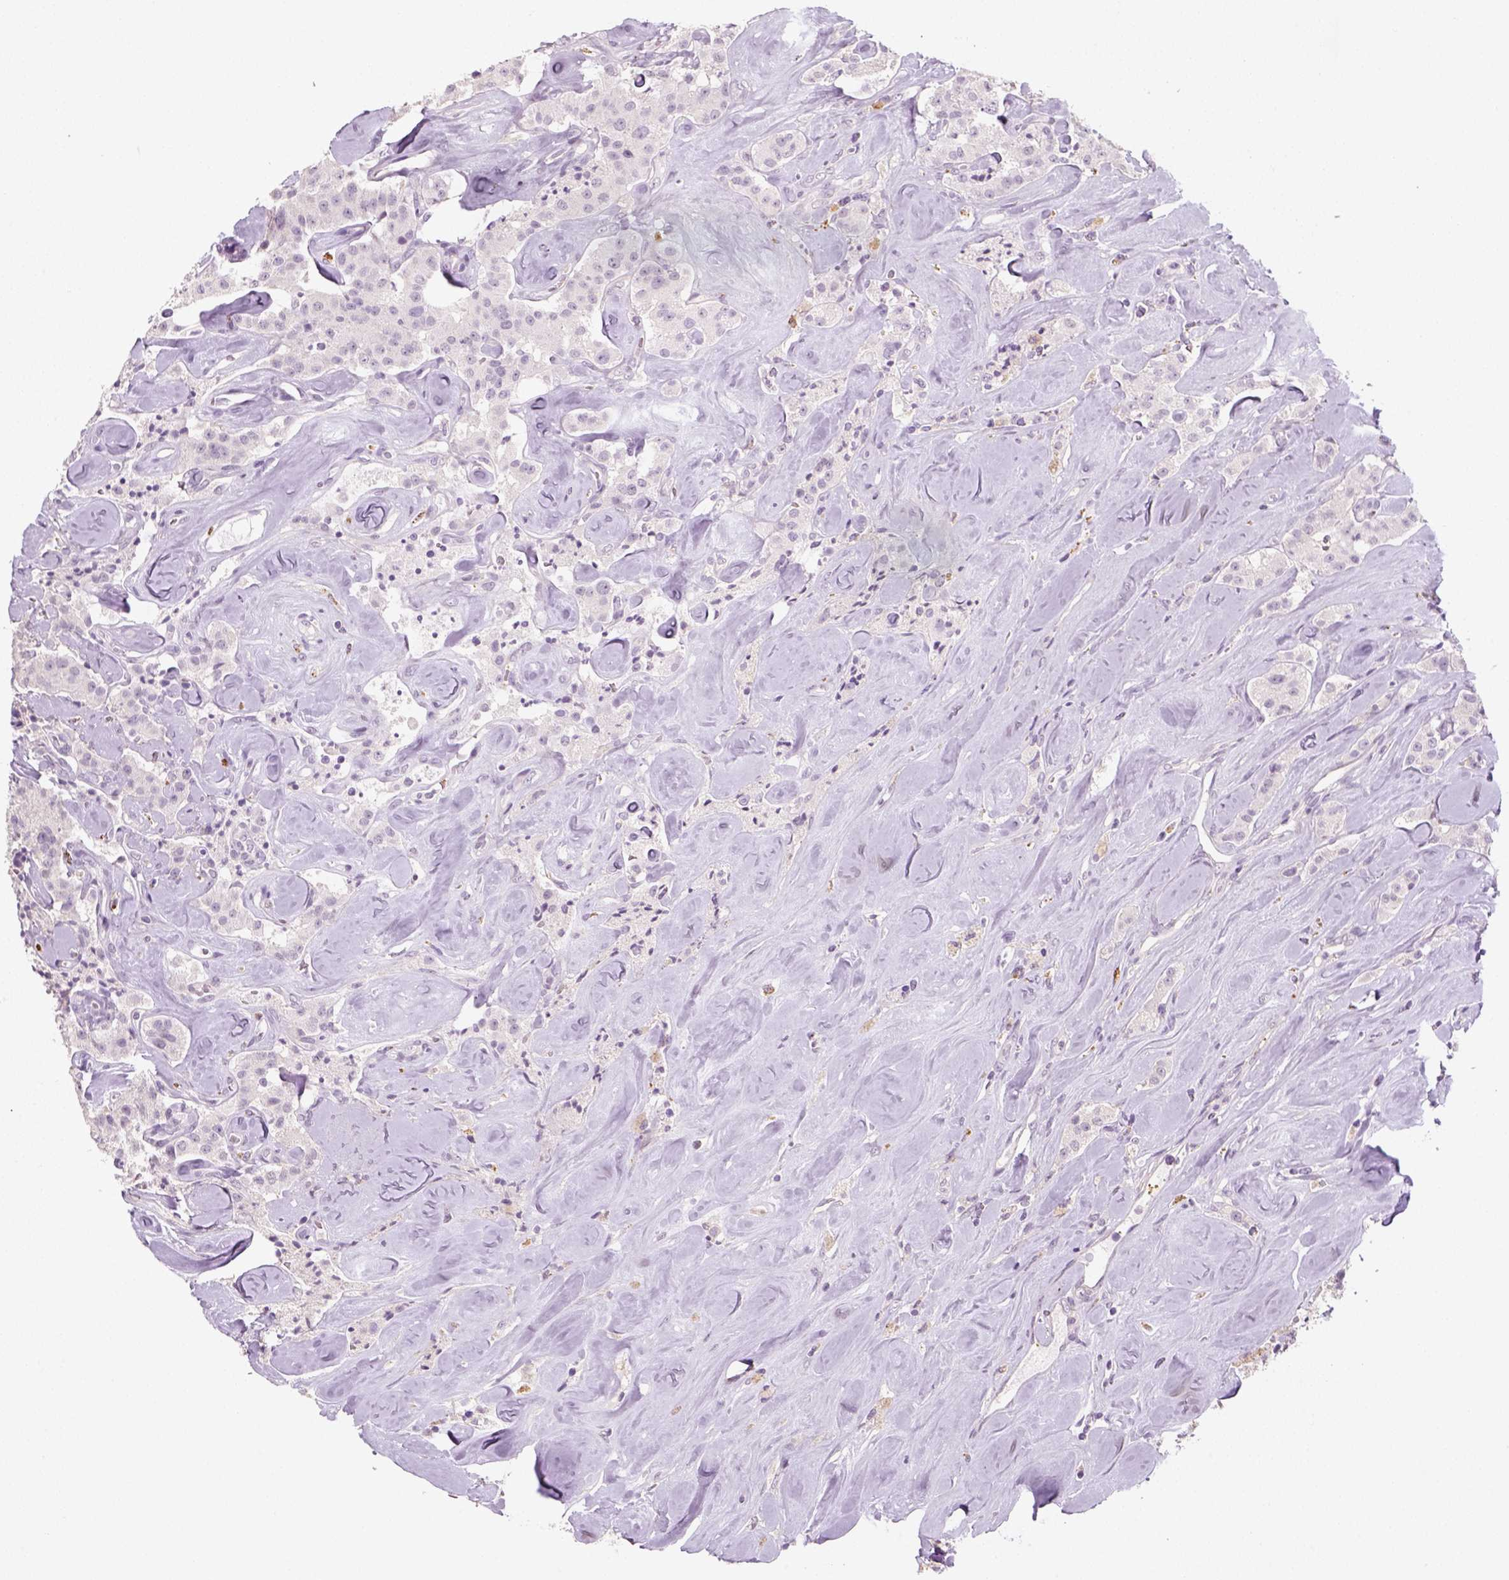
{"staining": {"intensity": "negative", "quantity": "none", "location": "none"}, "tissue": "carcinoid", "cell_type": "Tumor cells", "image_type": "cancer", "snomed": [{"axis": "morphology", "description": "Carcinoid, malignant, NOS"}, {"axis": "topography", "description": "Pancreas"}], "caption": "DAB immunohistochemical staining of malignant carcinoid shows no significant staining in tumor cells. (DAB (3,3'-diaminobenzidine) immunohistochemistry (IHC) visualized using brightfield microscopy, high magnification).", "gene": "FAM163B", "patient": {"sex": "male", "age": 41}}